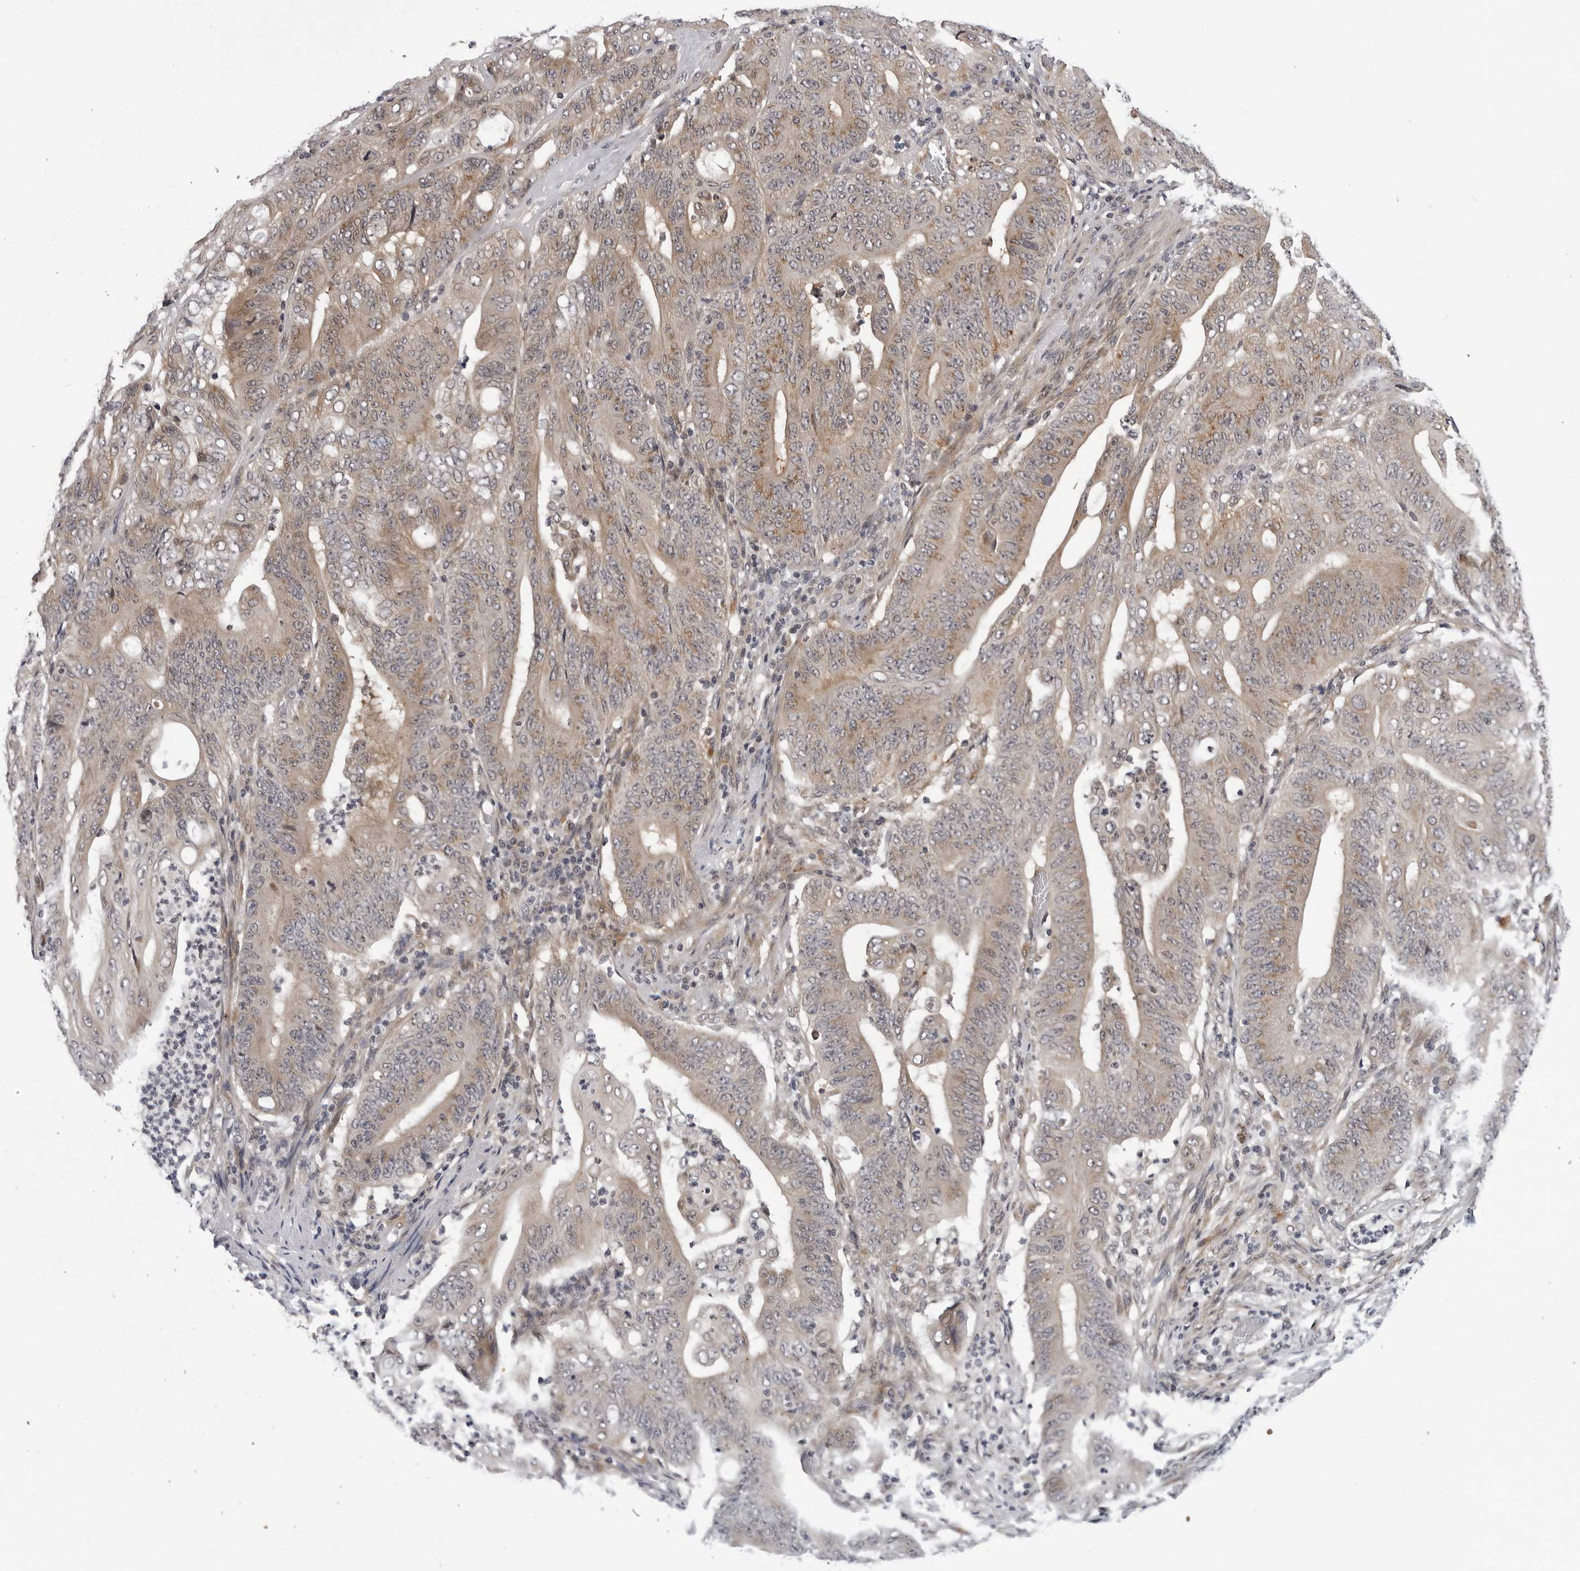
{"staining": {"intensity": "moderate", "quantity": ">75%", "location": "cytoplasmic/membranous"}, "tissue": "stomach cancer", "cell_type": "Tumor cells", "image_type": "cancer", "snomed": [{"axis": "morphology", "description": "Adenocarcinoma, NOS"}, {"axis": "topography", "description": "Stomach"}], "caption": "The photomicrograph exhibits immunohistochemical staining of stomach cancer (adenocarcinoma). There is moderate cytoplasmic/membranous expression is appreciated in approximately >75% of tumor cells.", "gene": "KIAA1614", "patient": {"sex": "female", "age": 73}}